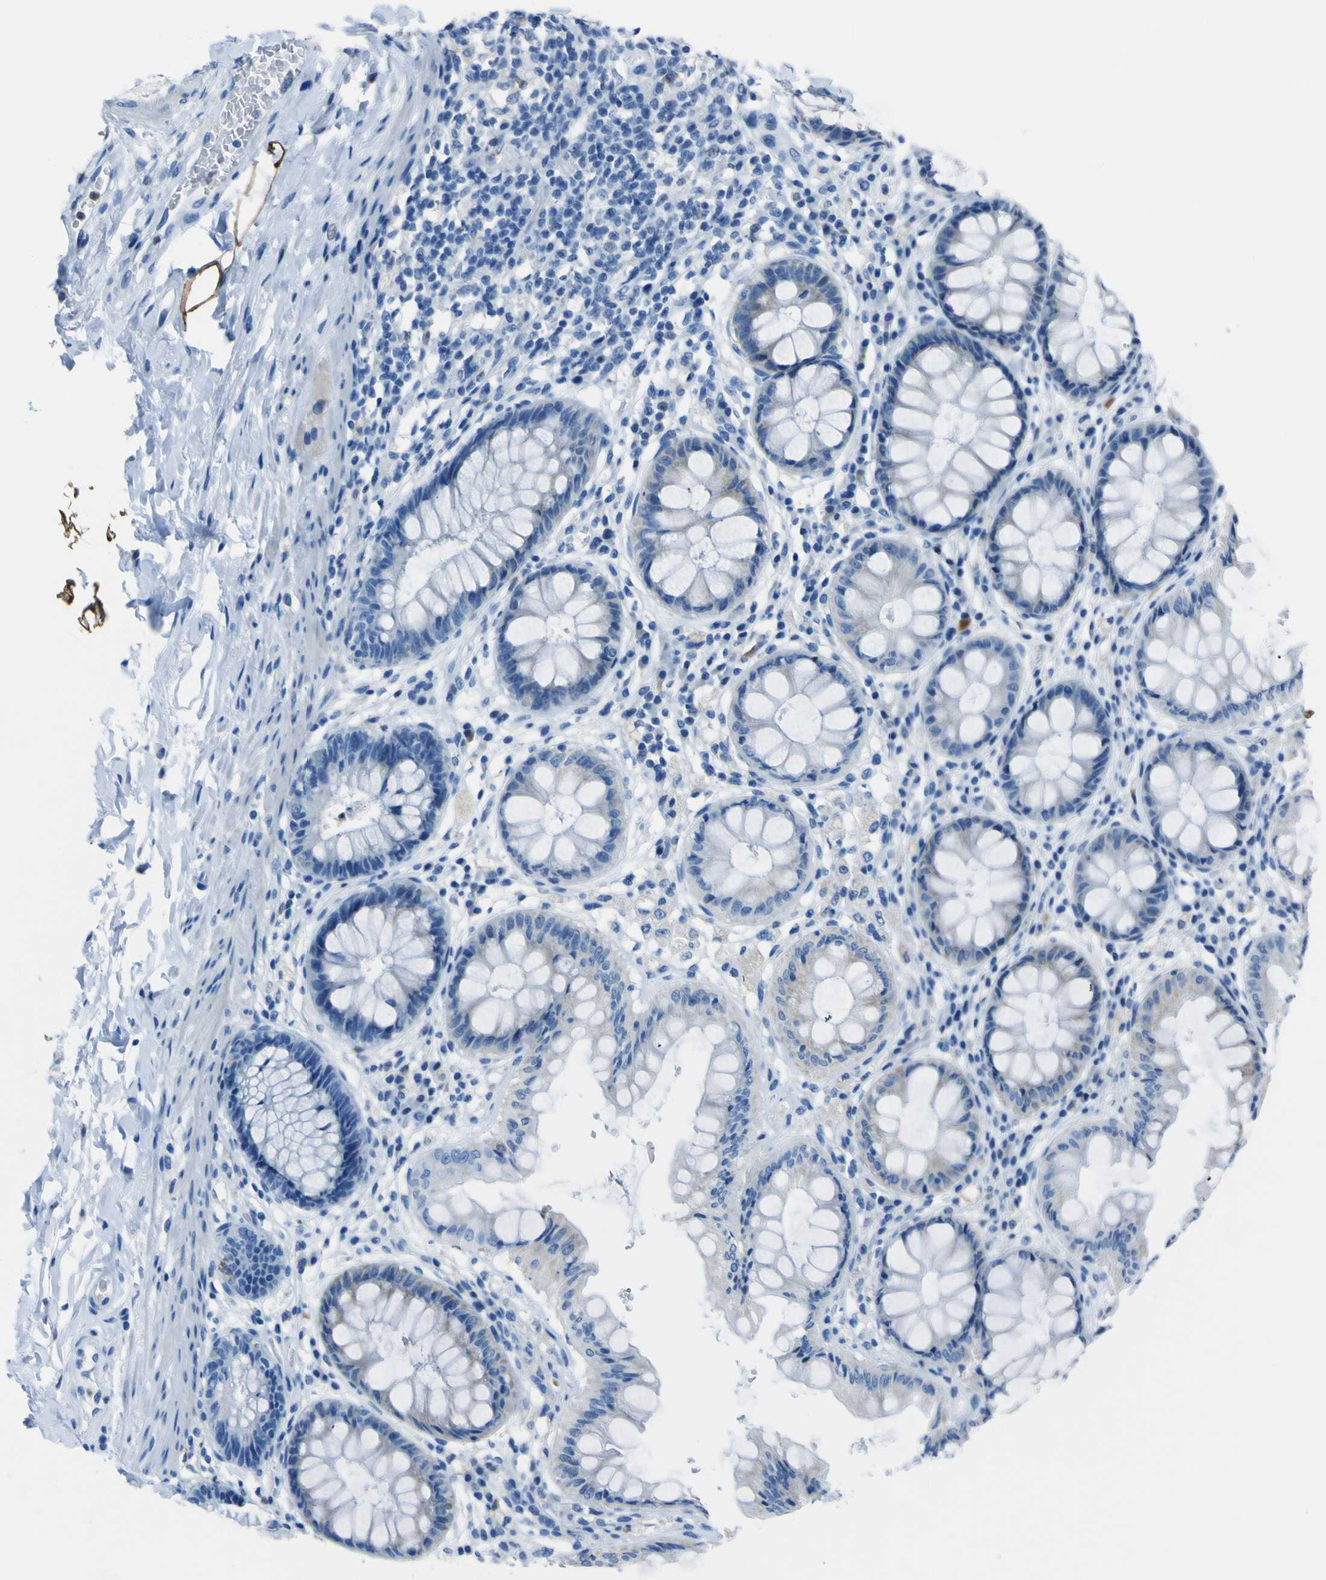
{"staining": {"intensity": "negative", "quantity": "none", "location": "none"}, "tissue": "rectum", "cell_type": "Glandular cells", "image_type": "normal", "snomed": [{"axis": "morphology", "description": "Normal tissue, NOS"}, {"axis": "topography", "description": "Rectum"}], "caption": "The histopathology image displays no significant positivity in glandular cells of rectum.", "gene": "ACSL1", "patient": {"sex": "female", "age": 46}}